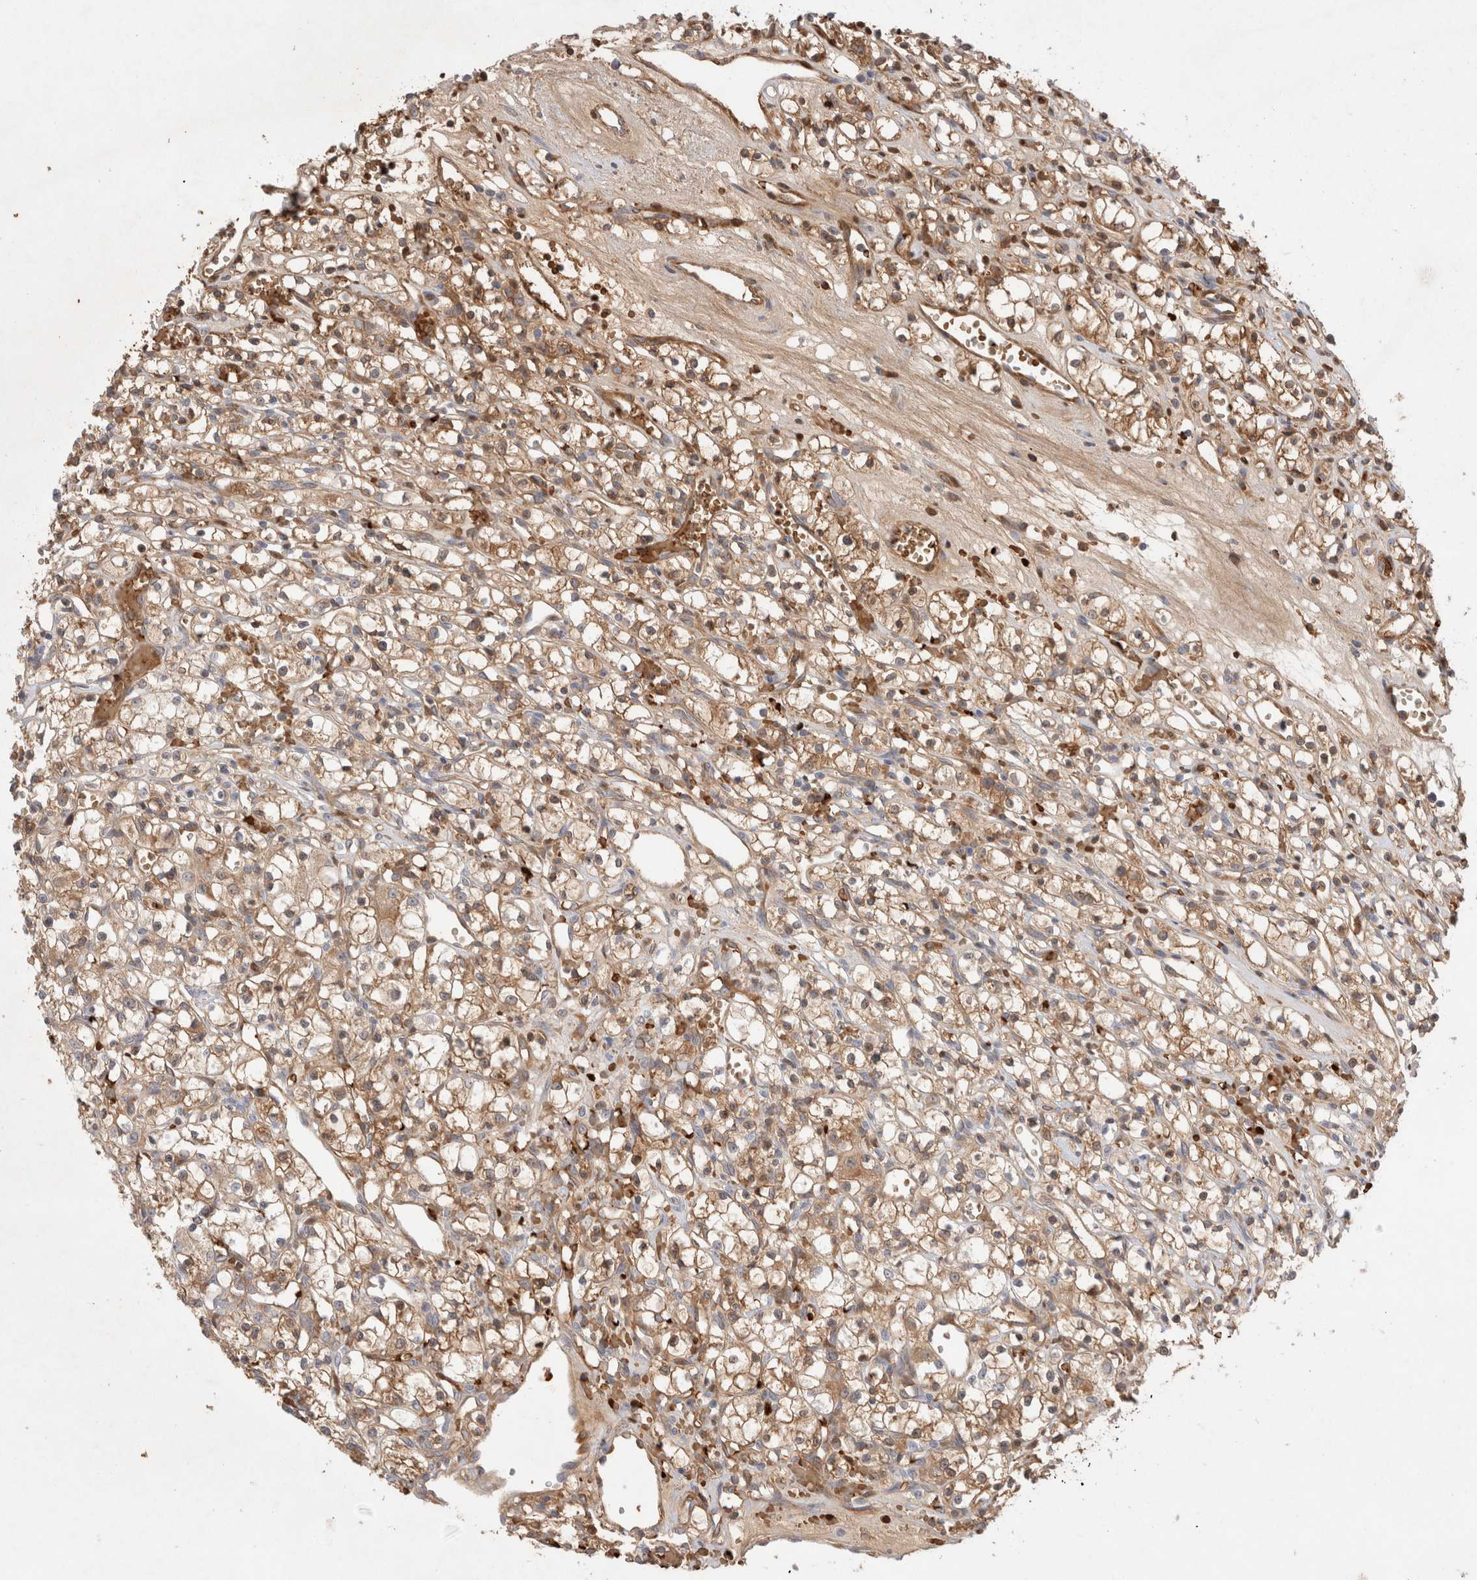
{"staining": {"intensity": "weak", "quantity": ">75%", "location": "cytoplasmic/membranous"}, "tissue": "renal cancer", "cell_type": "Tumor cells", "image_type": "cancer", "snomed": [{"axis": "morphology", "description": "Adenocarcinoma, NOS"}, {"axis": "topography", "description": "Kidney"}], "caption": "This is a micrograph of immunohistochemistry staining of renal cancer, which shows weak positivity in the cytoplasmic/membranous of tumor cells.", "gene": "MST1", "patient": {"sex": "female", "age": 59}}